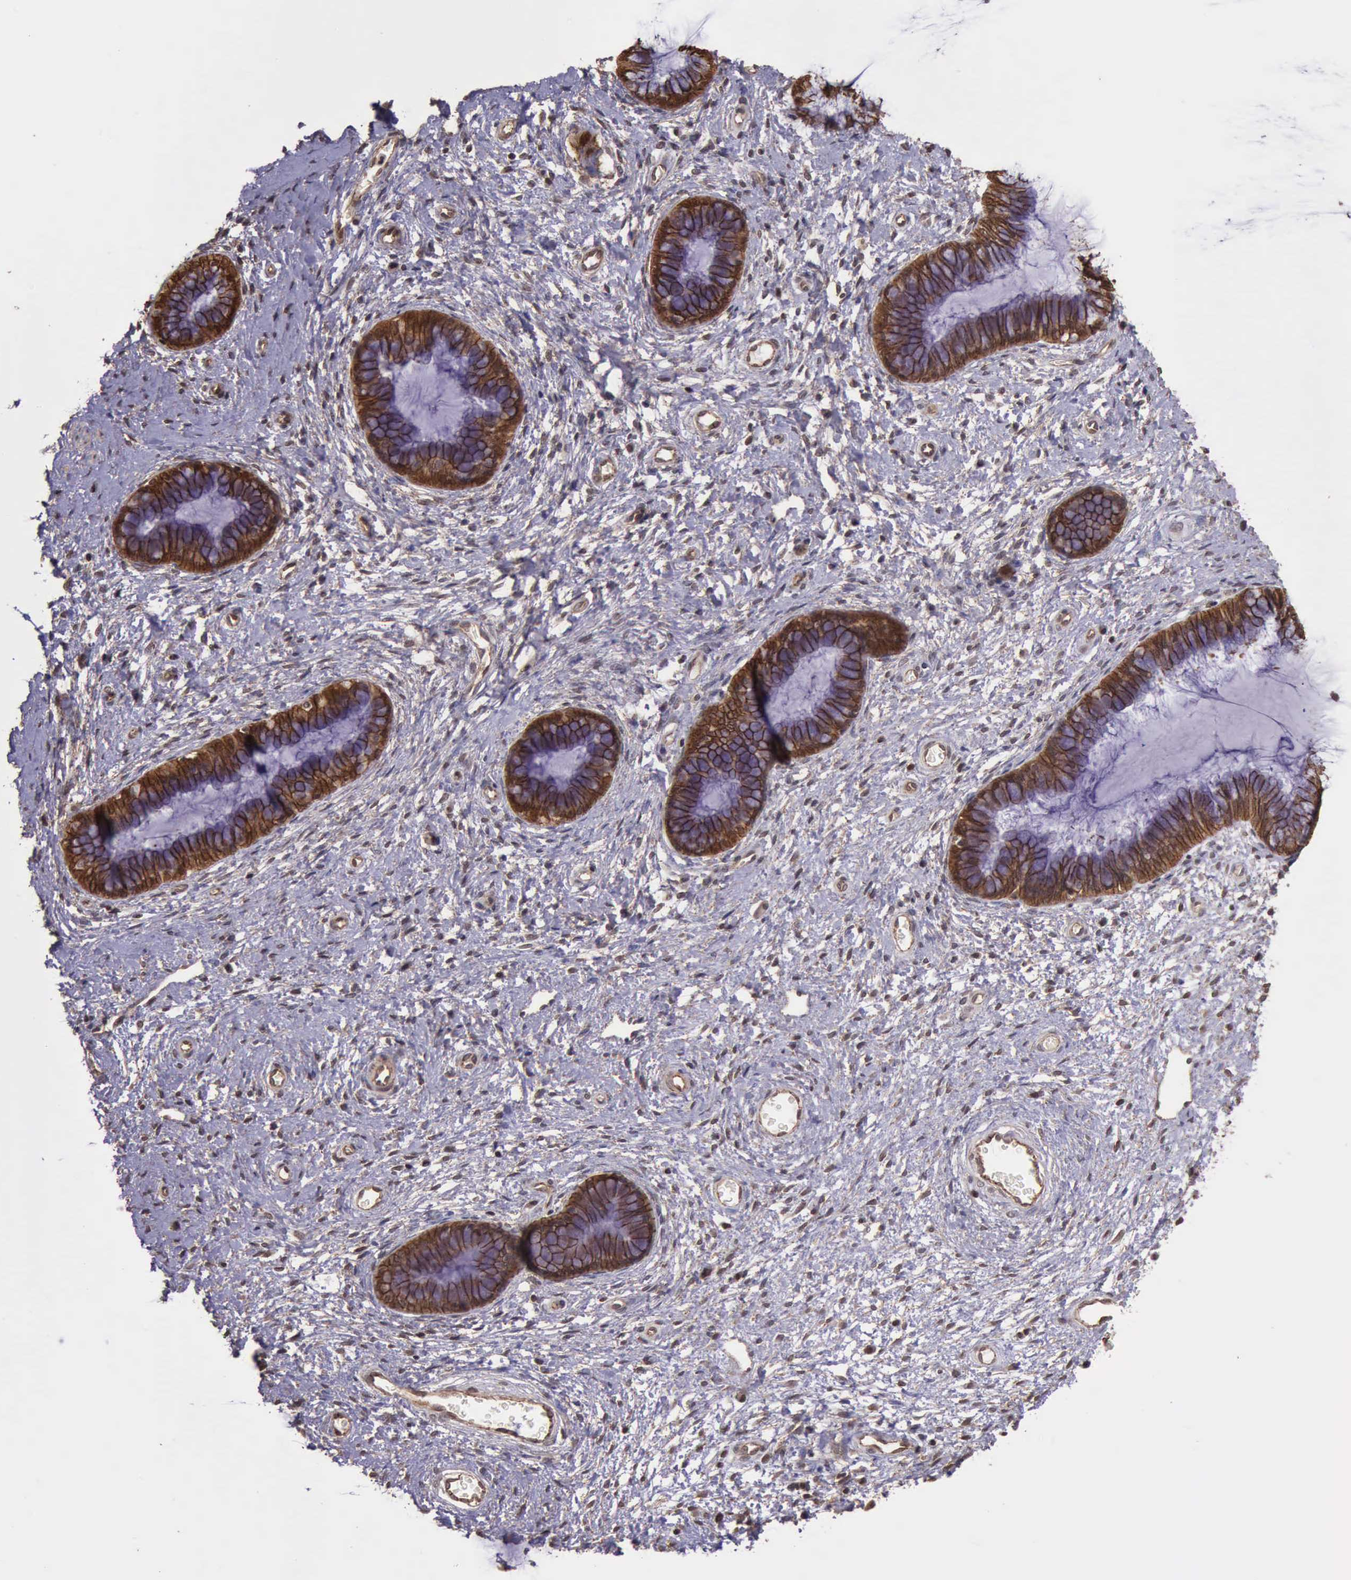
{"staining": {"intensity": "strong", "quantity": ">75%", "location": "cytoplasmic/membranous"}, "tissue": "cervix", "cell_type": "Glandular cells", "image_type": "normal", "snomed": [{"axis": "morphology", "description": "Normal tissue, NOS"}, {"axis": "topography", "description": "Cervix"}], "caption": "Immunohistochemistry staining of normal cervix, which displays high levels of strong cytoplasmic/membranous expression in approximately >75% of glandular cells indicating strong cytoplasmic/membranous protein expression. The staining was performed using DAB (3,3'-diaminobenzidine) (brown) for protein detection and nuclei were counterstained in hematoxylin (blue).", "gene": "CTNNB1", "patient": {"sex": "female", "age": 27}}